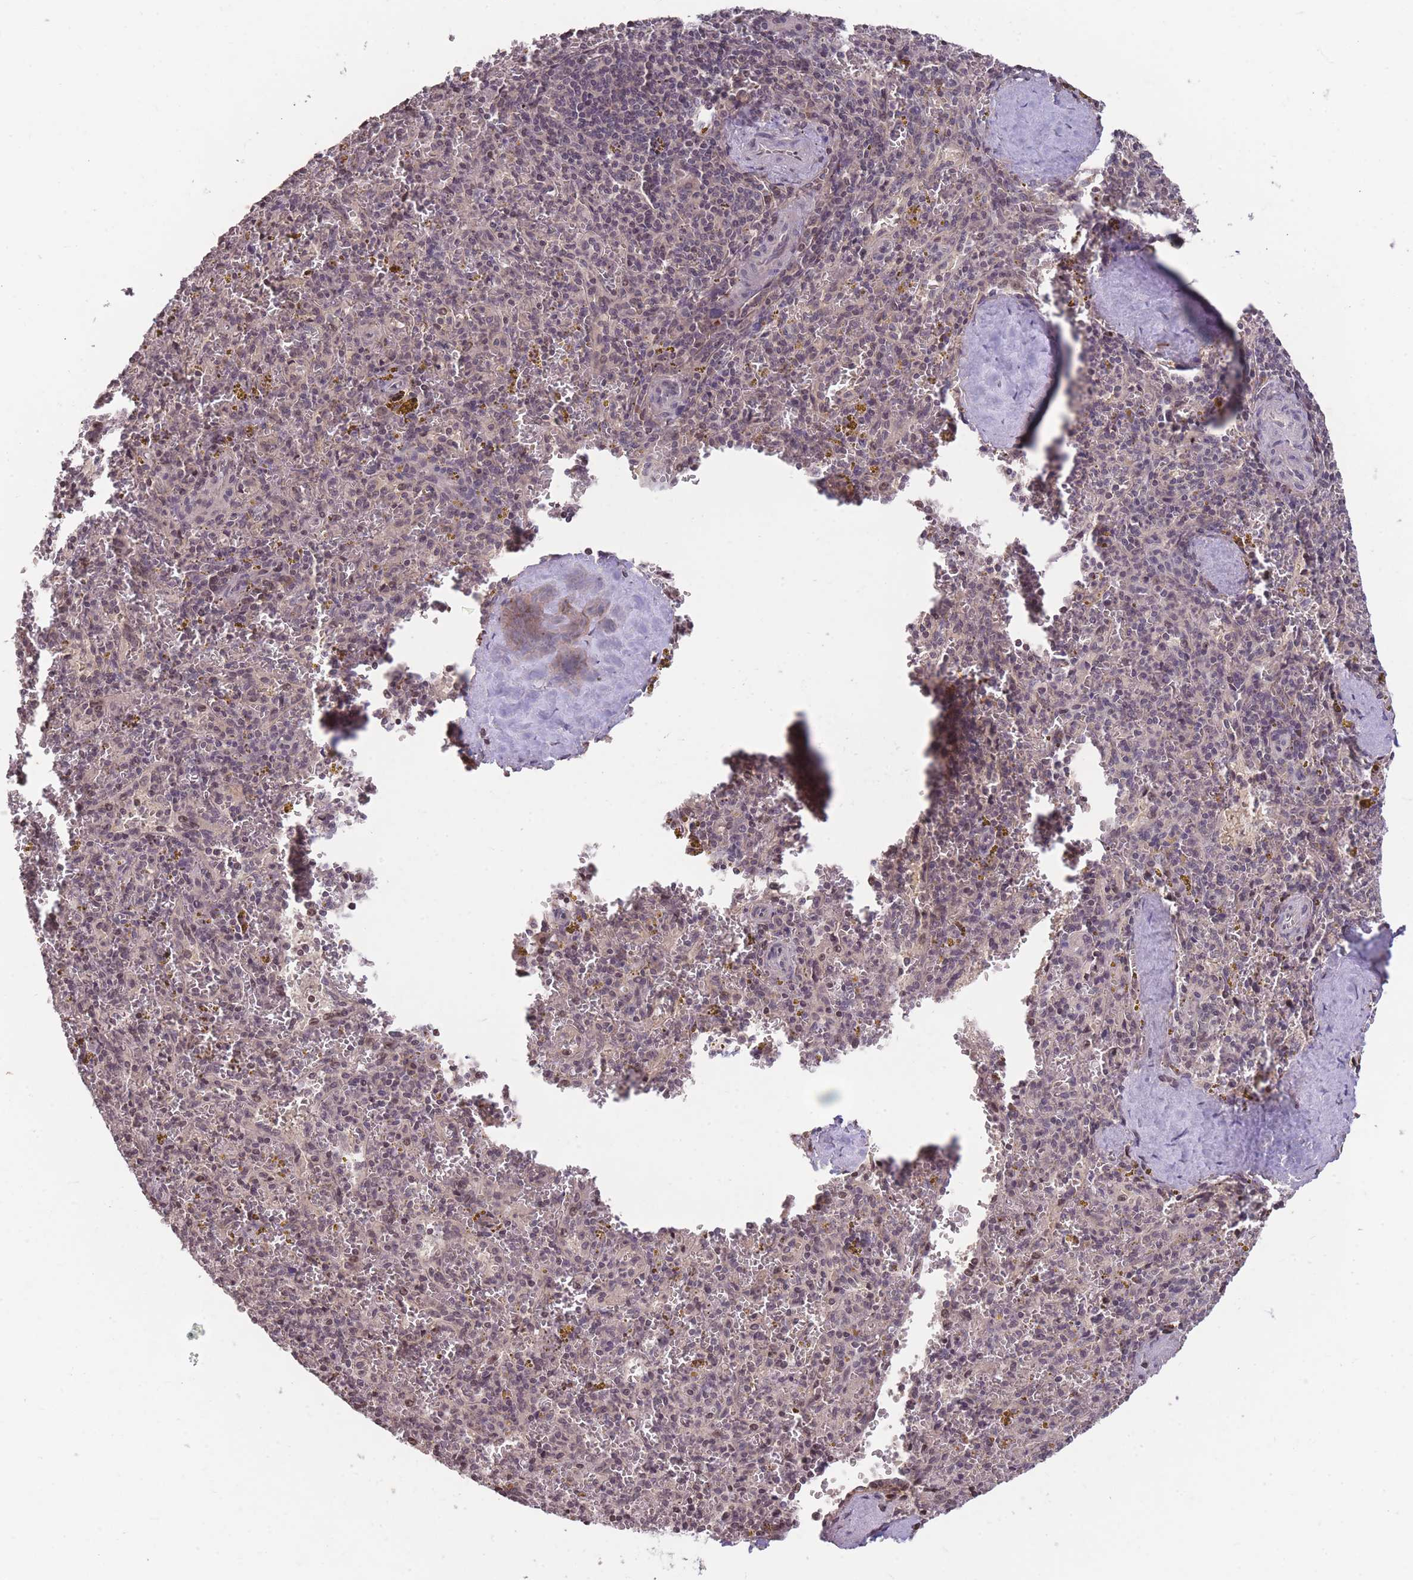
{"staining": {"intensity": "negative", "quantity": "none", "location": "none"}, "tissue": "spleen", "cell_type": "Cells in red pulp", "image_type": "normal", "snomed": [{"axis": "morphology", "description": "Normal tissue, NOS"}, {"axis": "topography", "description": "Spleen"}], "caption": "Immunohistochemical staining of benign spleen displays no significant expression in cells in red pulp. (DAB (3,3'-diaminobenzidine) immunohistochemistry (IHC) with hematoxylin counter stain).", "gene": "GGT5", "patient": {"sex": "male", "age": 57}}